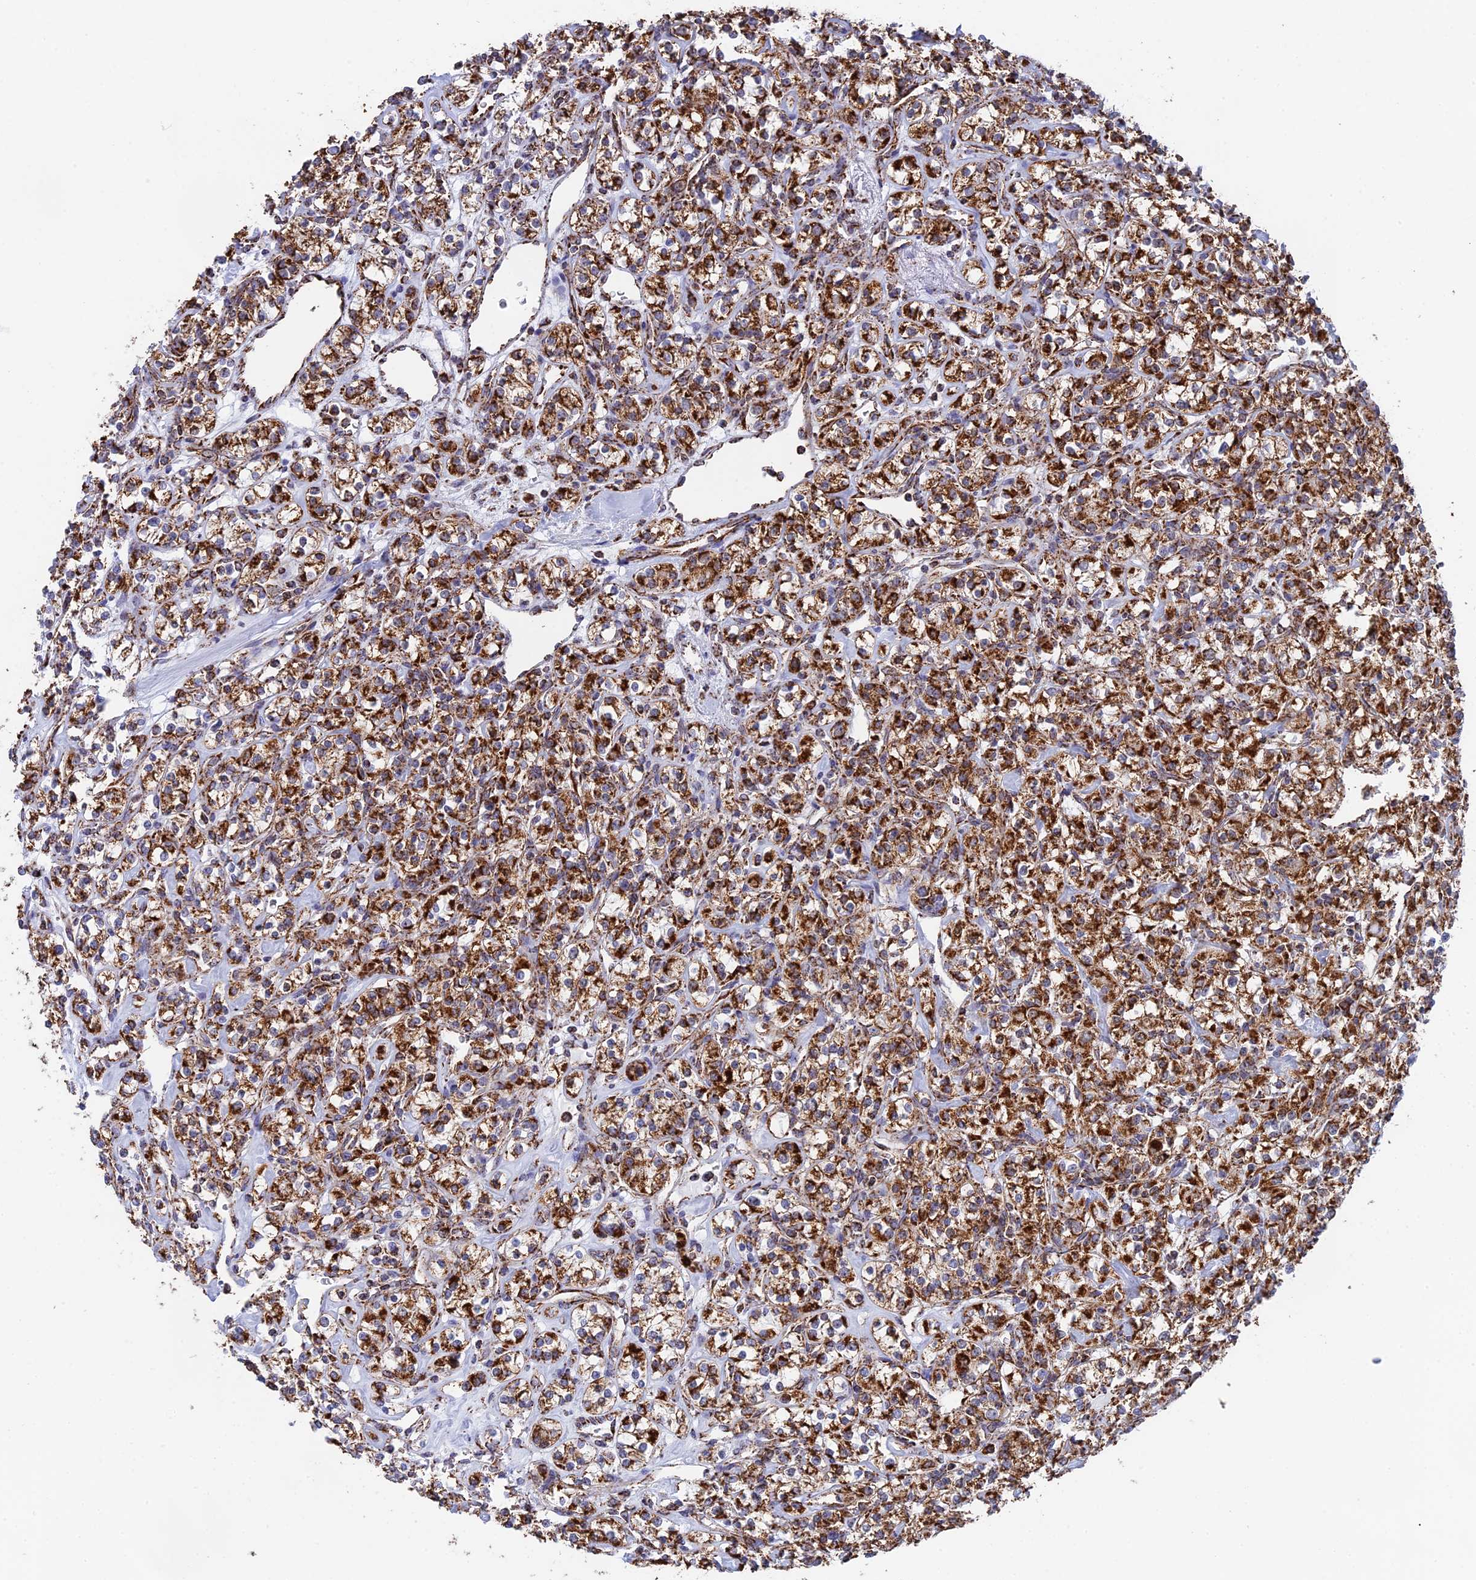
{"staining": {"intensity": "strong", "quantity": ">75%", "location": "cytoplasmic/membranous"}, "tissue": "renal cancer", "cell_type": "Tumor cells", "image_type": "cancer", "snomed": [{"axis": "morphology", "description": "Adenocarcinoma, NOS"}, {"axis": "topography", "description": "Kidney"}], "caption": "Protein analysis of renal cancer (adenocarcinoma) tissue displays strong cytoplasmic/membranous expression in about >75% of tumor cells. Using DAB (brown) and hematoxylin (blue) stains, captured at high magnification using brightfield microscopy.", "gene": "CDC16", "patient": {"sex": "male", "age": 77}}